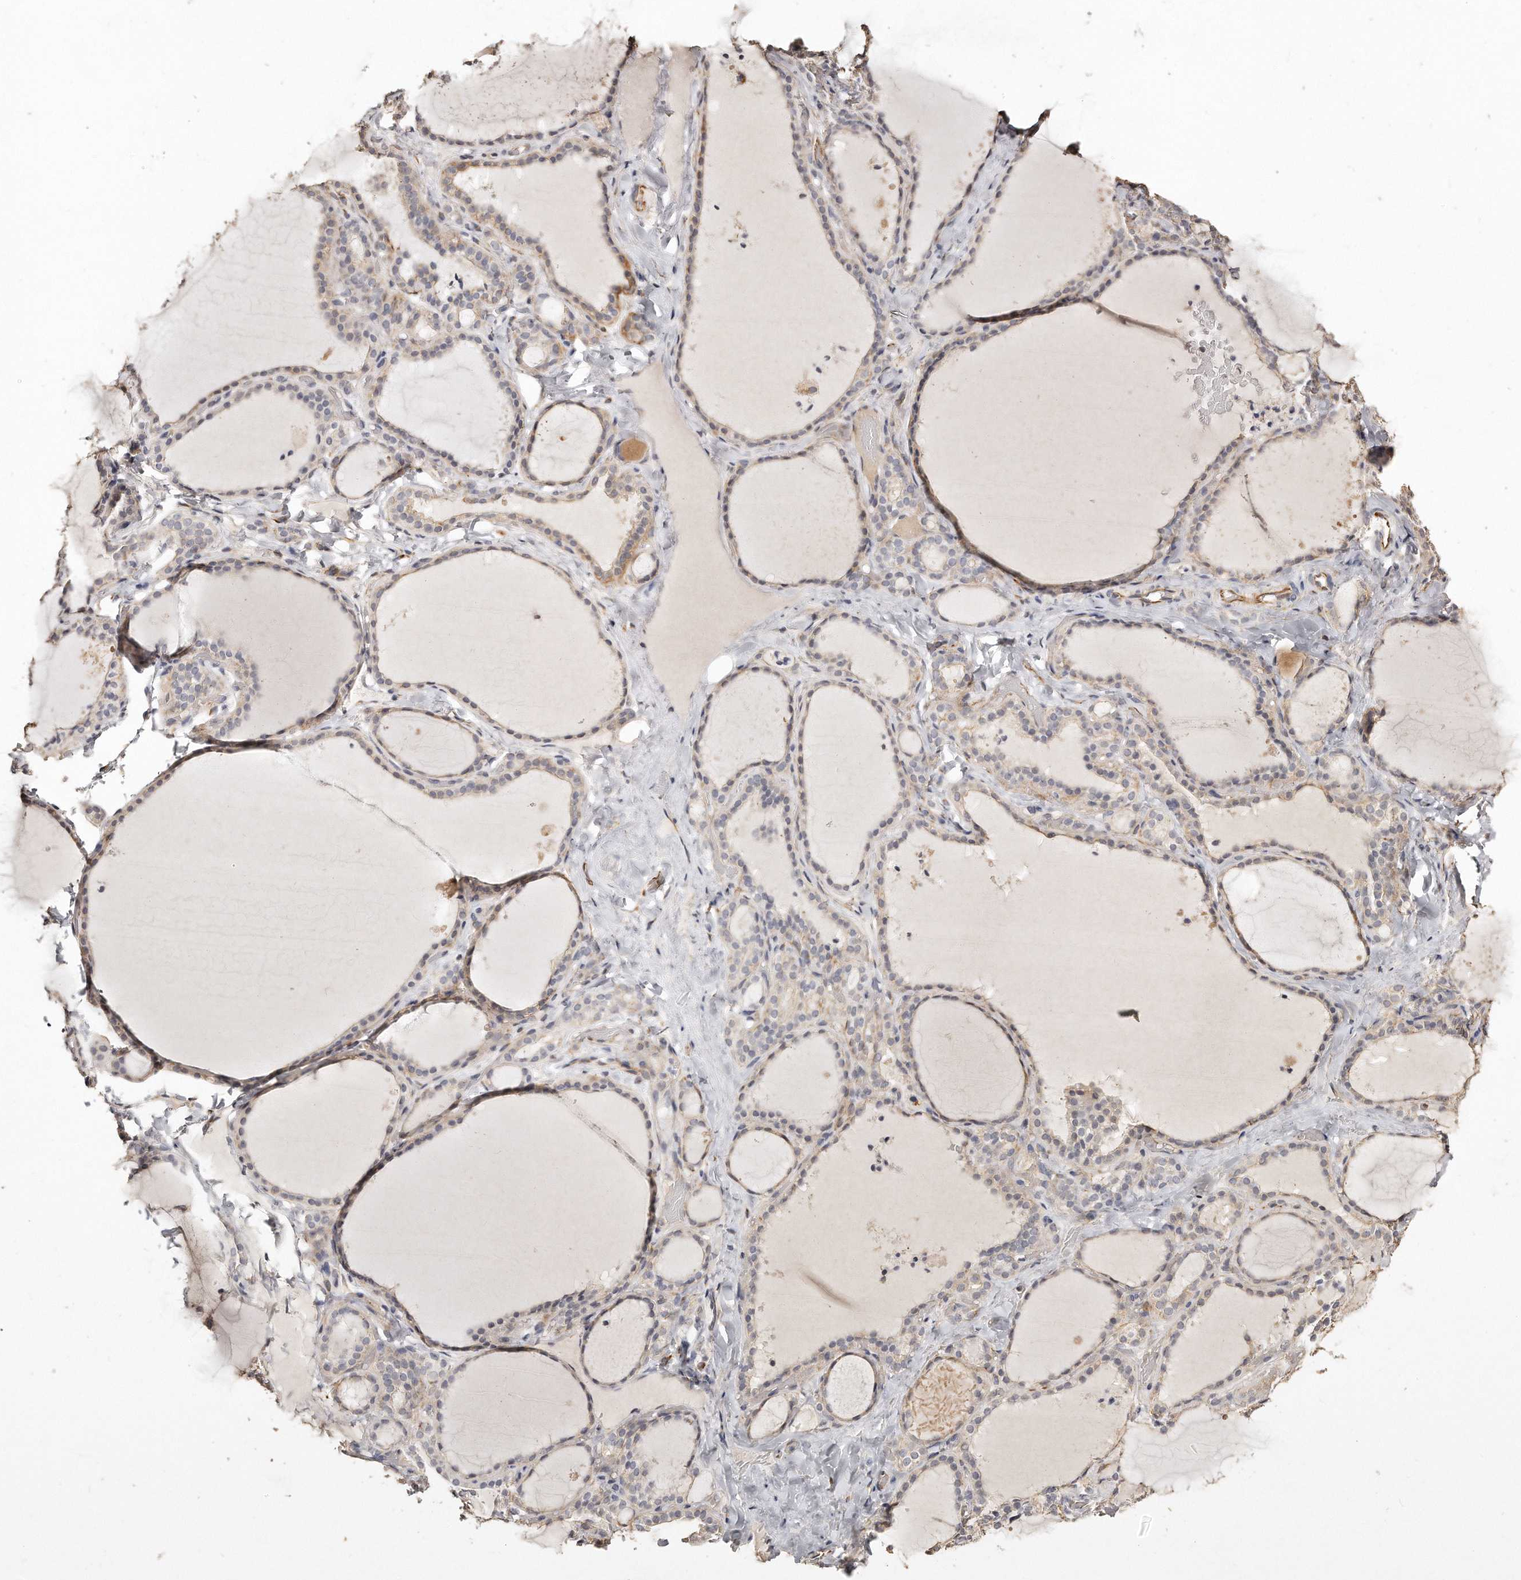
{"staining": {"intensity": "weak", "quantity": "25%-75%", "location": "cytoplasmic/membranous"}, "tissue": "thyroid gland", "cell_type": "Glandular cells", "image_type": "normal", "snomed": [{"axis": "morphology", "description": "Normal tissue, NOS"}, {"axis": "topography", "description": "Thyroid gland"}], "caption": "About 25%-75% of glandular cells in benign human thyroid gland demonstrate weak cytoplasmic/membranous protein positivity as visualized by brown immunohistochemical staining.", "gene": "ZYG11A", "patient": {"sex": "female", "age": 22}}